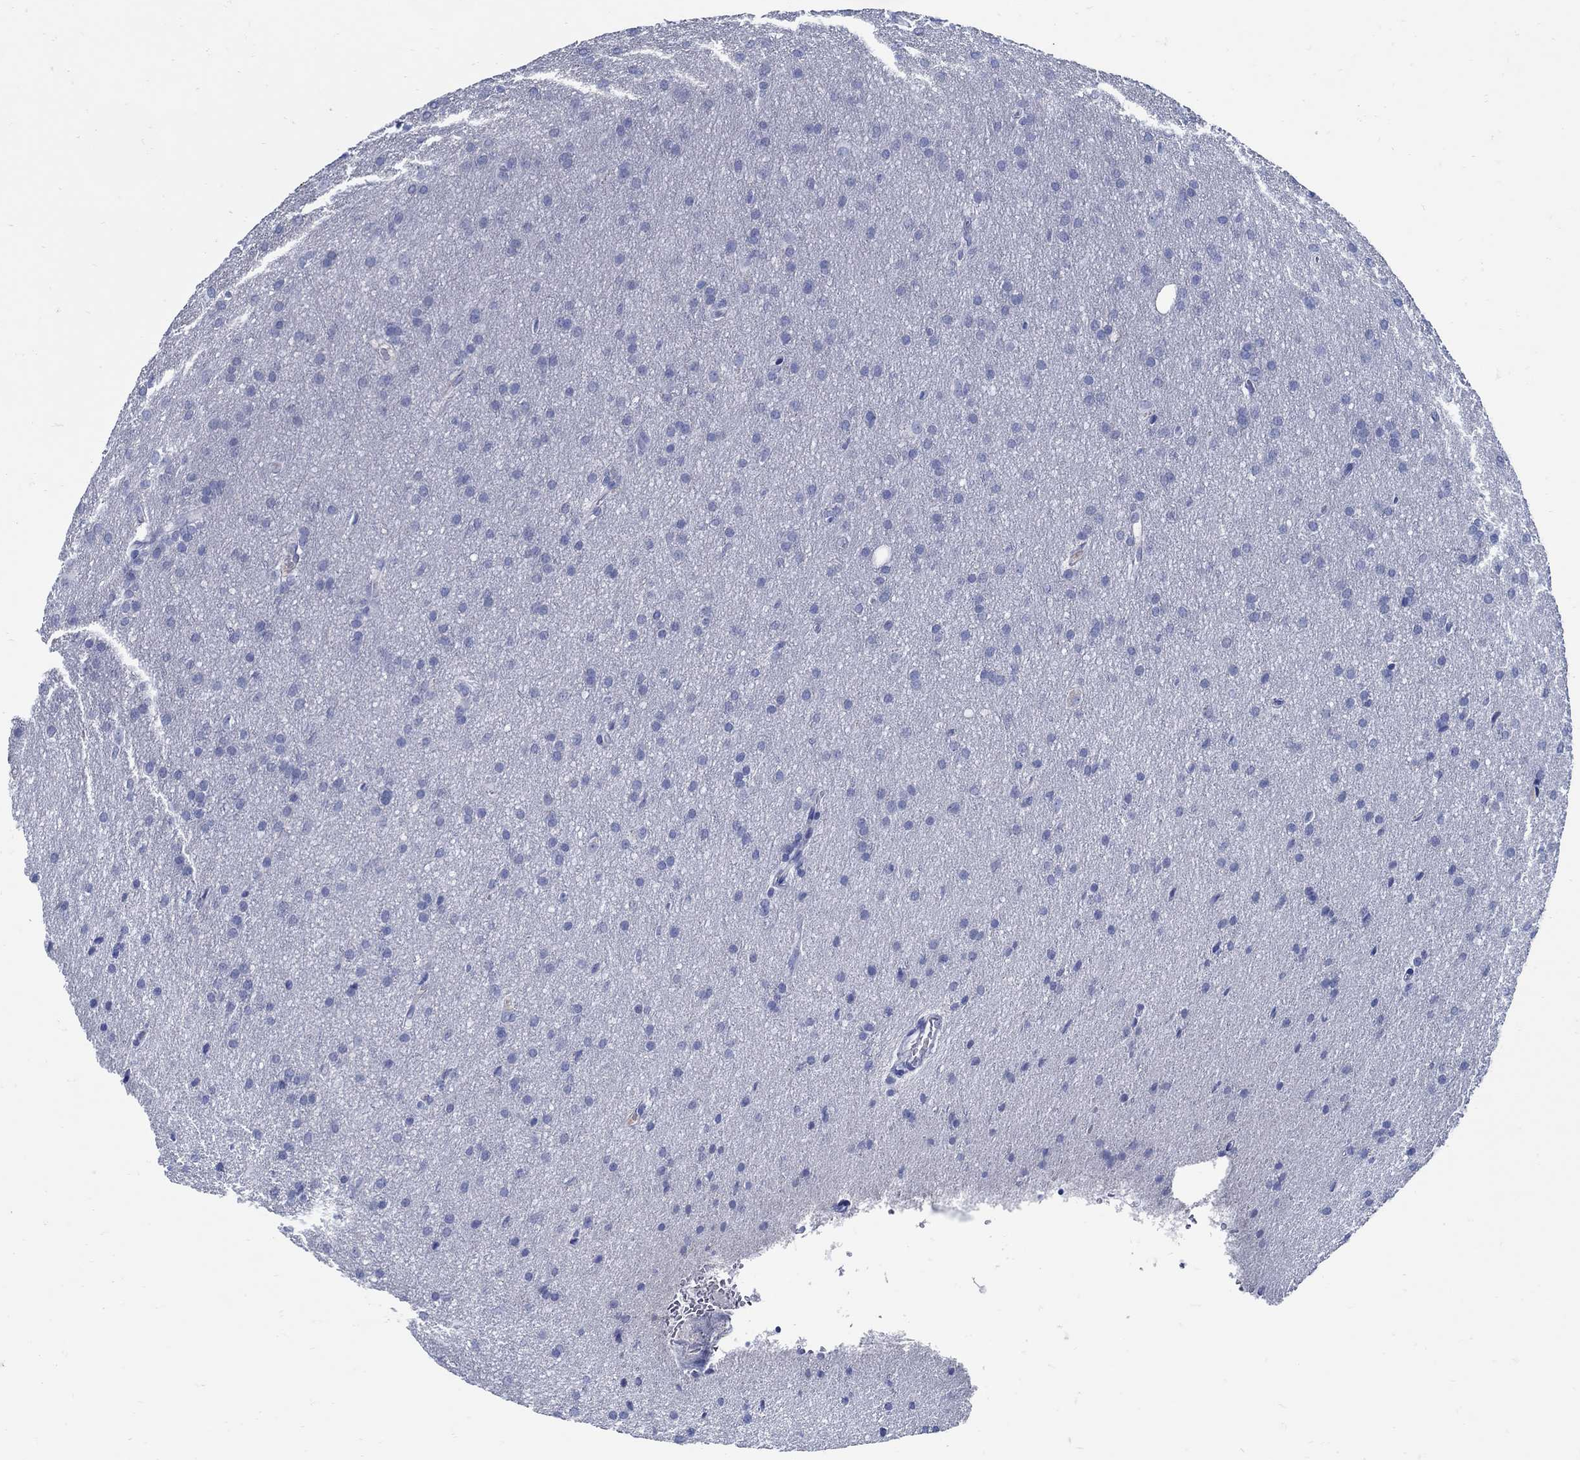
{"staining": {"intensity": "negative", "quantity": "none", "location": "none"}, "tissue": "glioma", "cell_type": "Tumor cells", "image_type": "cancer", "snomed": [{"axis": "morphology", "description": "Glioma, malignant, Low grade"}, {"axis": "topography", "description": "Brain"}], "caption": "The micrograph reveals no staining of tumor cells in malignant glioma (low-grade).", "gene": "PAX9", "patient": {"sex": "female", "age": 32}}